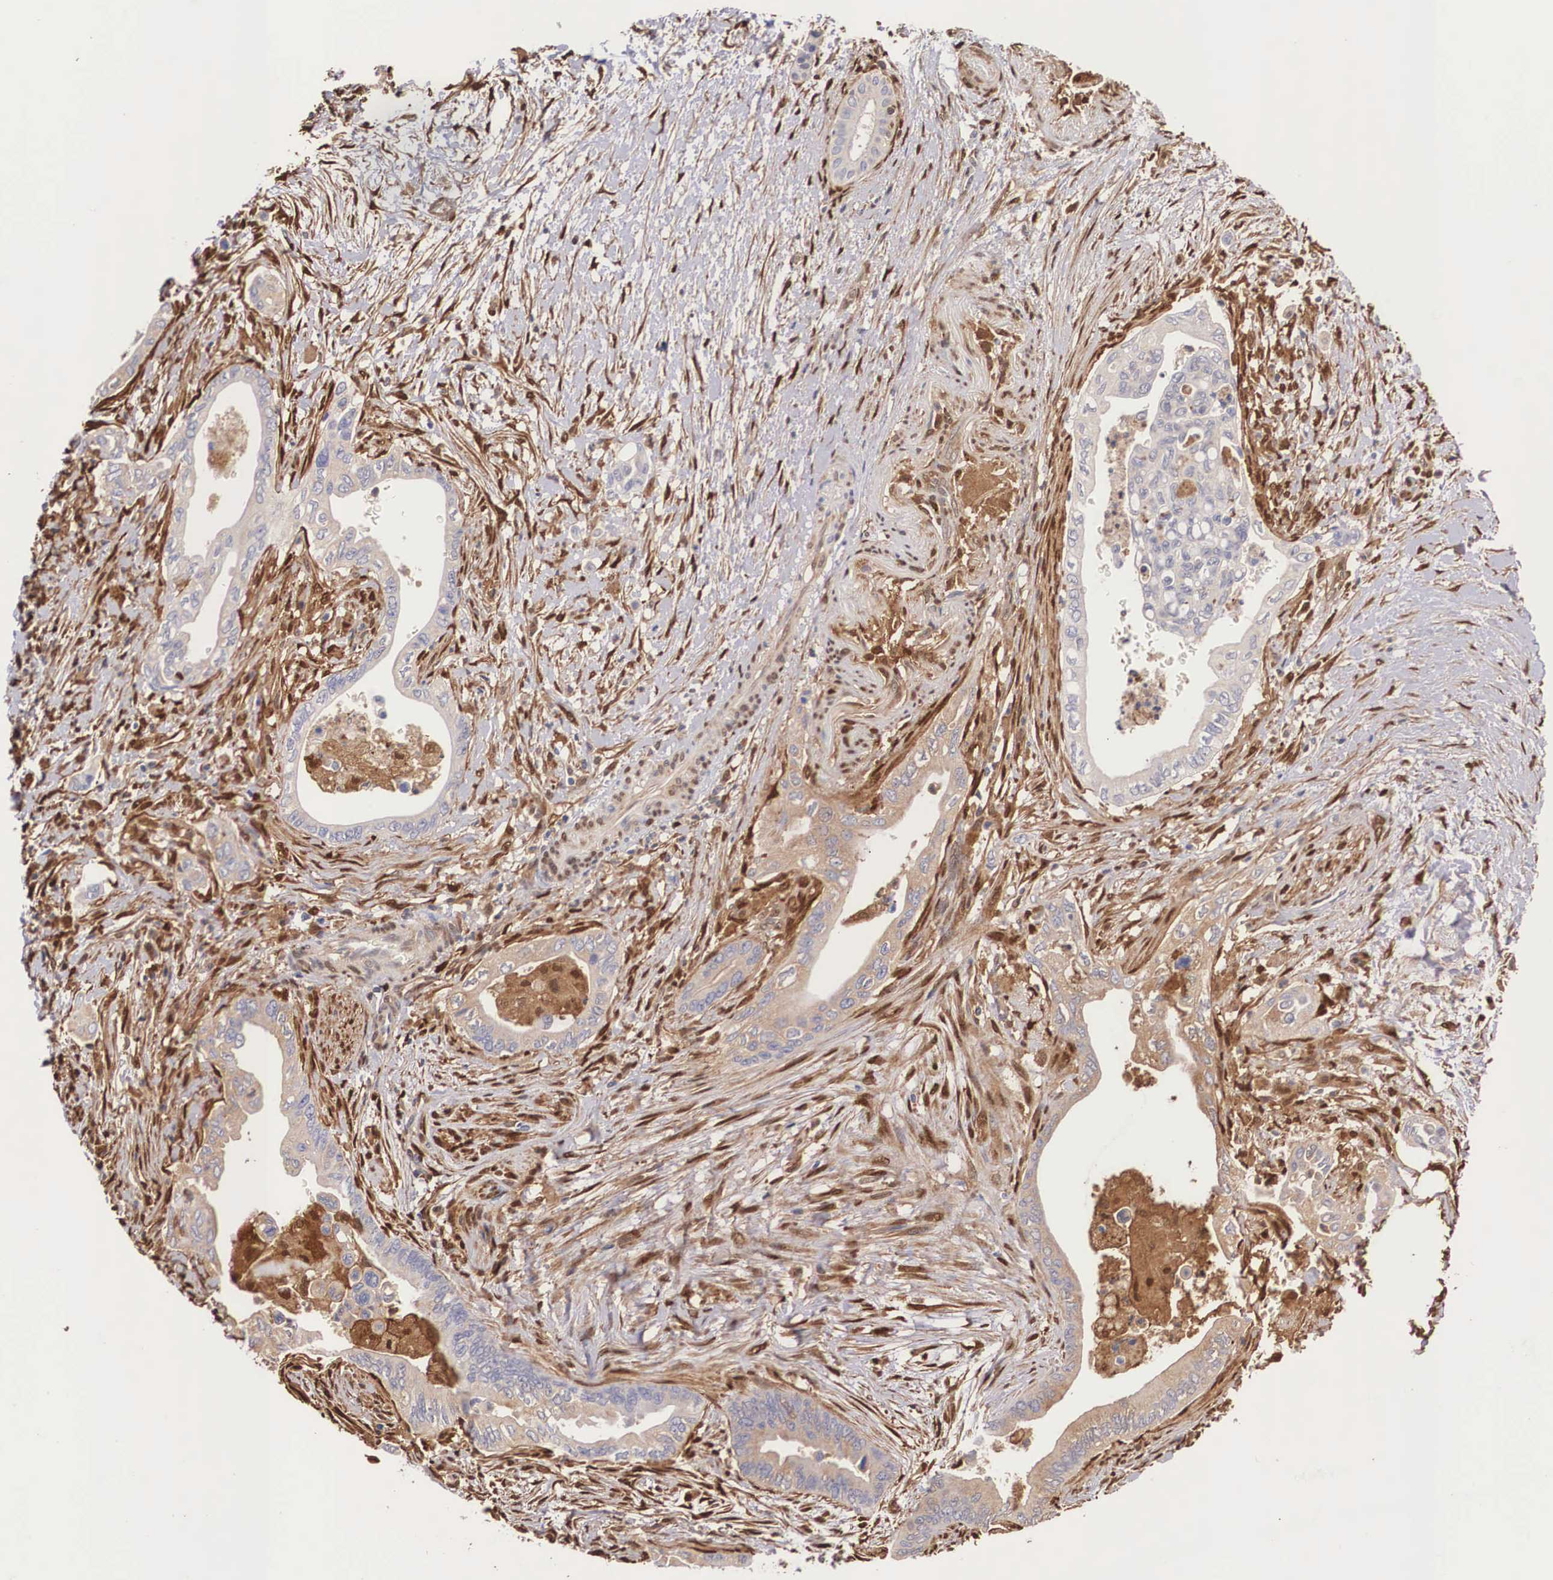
{"staining": {"intensity": "weak", "quantity": "<25%", "location": "cytoplasmic/membranous"}, "tissue": "pancreatic cancer", "cell_type": "Tumor cells", "image_type": "cancer", "snomed": [{"axis": "morphology", "description": "Adenocarcinoma, NOS"}, {"axis": "topography", "description": "Pancreas"}], "caption": "Immunohistochemistry (IHC) image of neoplastic tissue: pancreatic cancer stained with DAB (3,3'-diaminobenzidine) reveals no significant protein staining in tumor cells.", "gene": "LGALS1", "patient": {"sex": "female", "age": 66}}